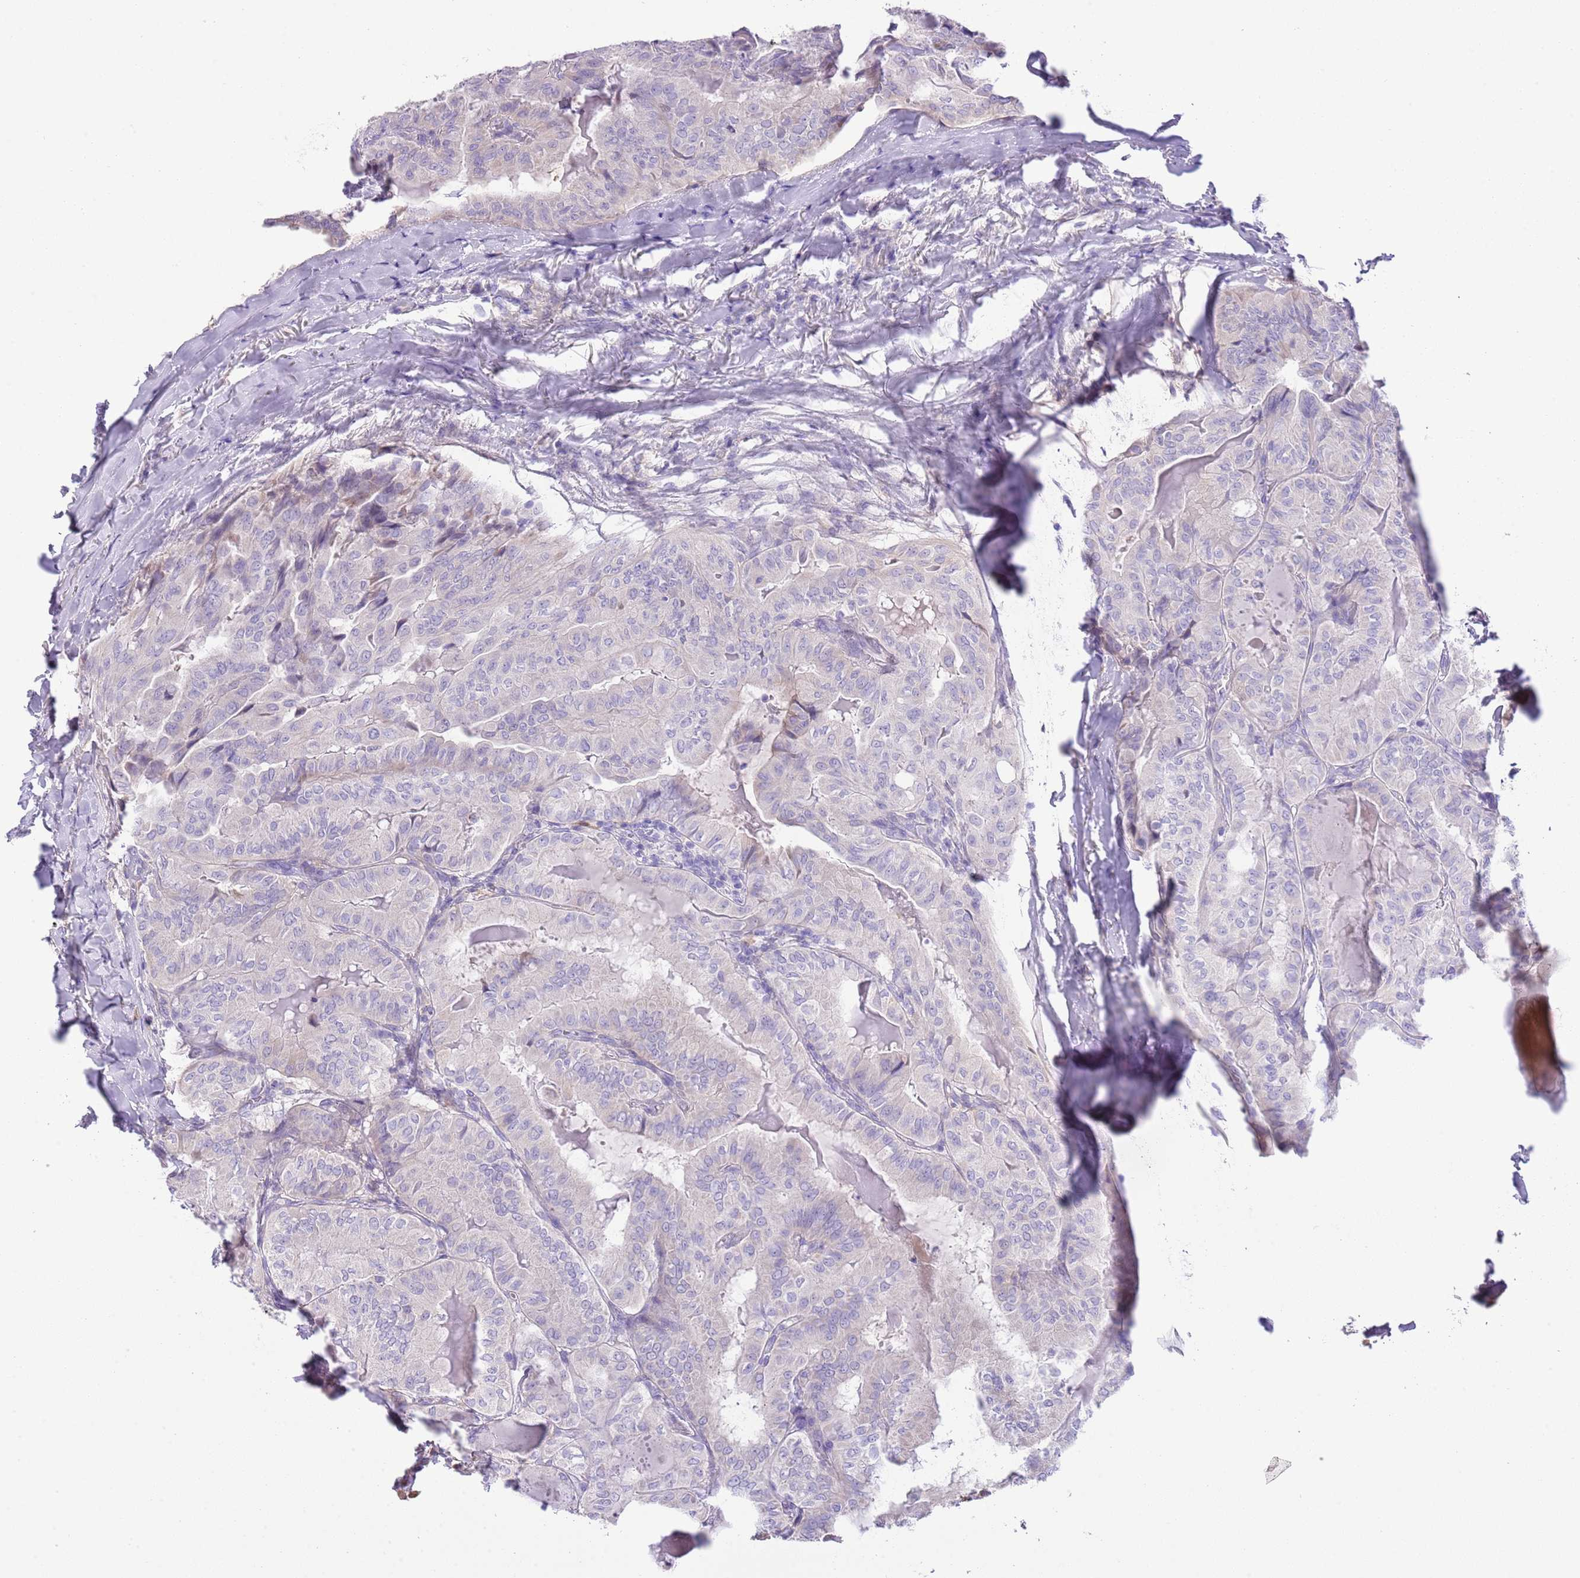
{"staining": {"intensity": "negative", "quantity": "none", "location": "none"}, "tissue": "thyroid cancer", "cell_type": "Tumor cells", "image_type": "cancer", "snomed": [{"axis": "morphology", "description": "Papillary adenocarcinoma, NOS"}, {"axis": "topography", "description": "Thyroid gland"}], "caption": "There is no significant staining in tumor cells of papillary adenocarcinoma (thyroid). (DAB IHC visualized using brightfield microscopy, high magnification).", "gene": "ABHD17C", "patient": {"sex": "female", "age": 68}}